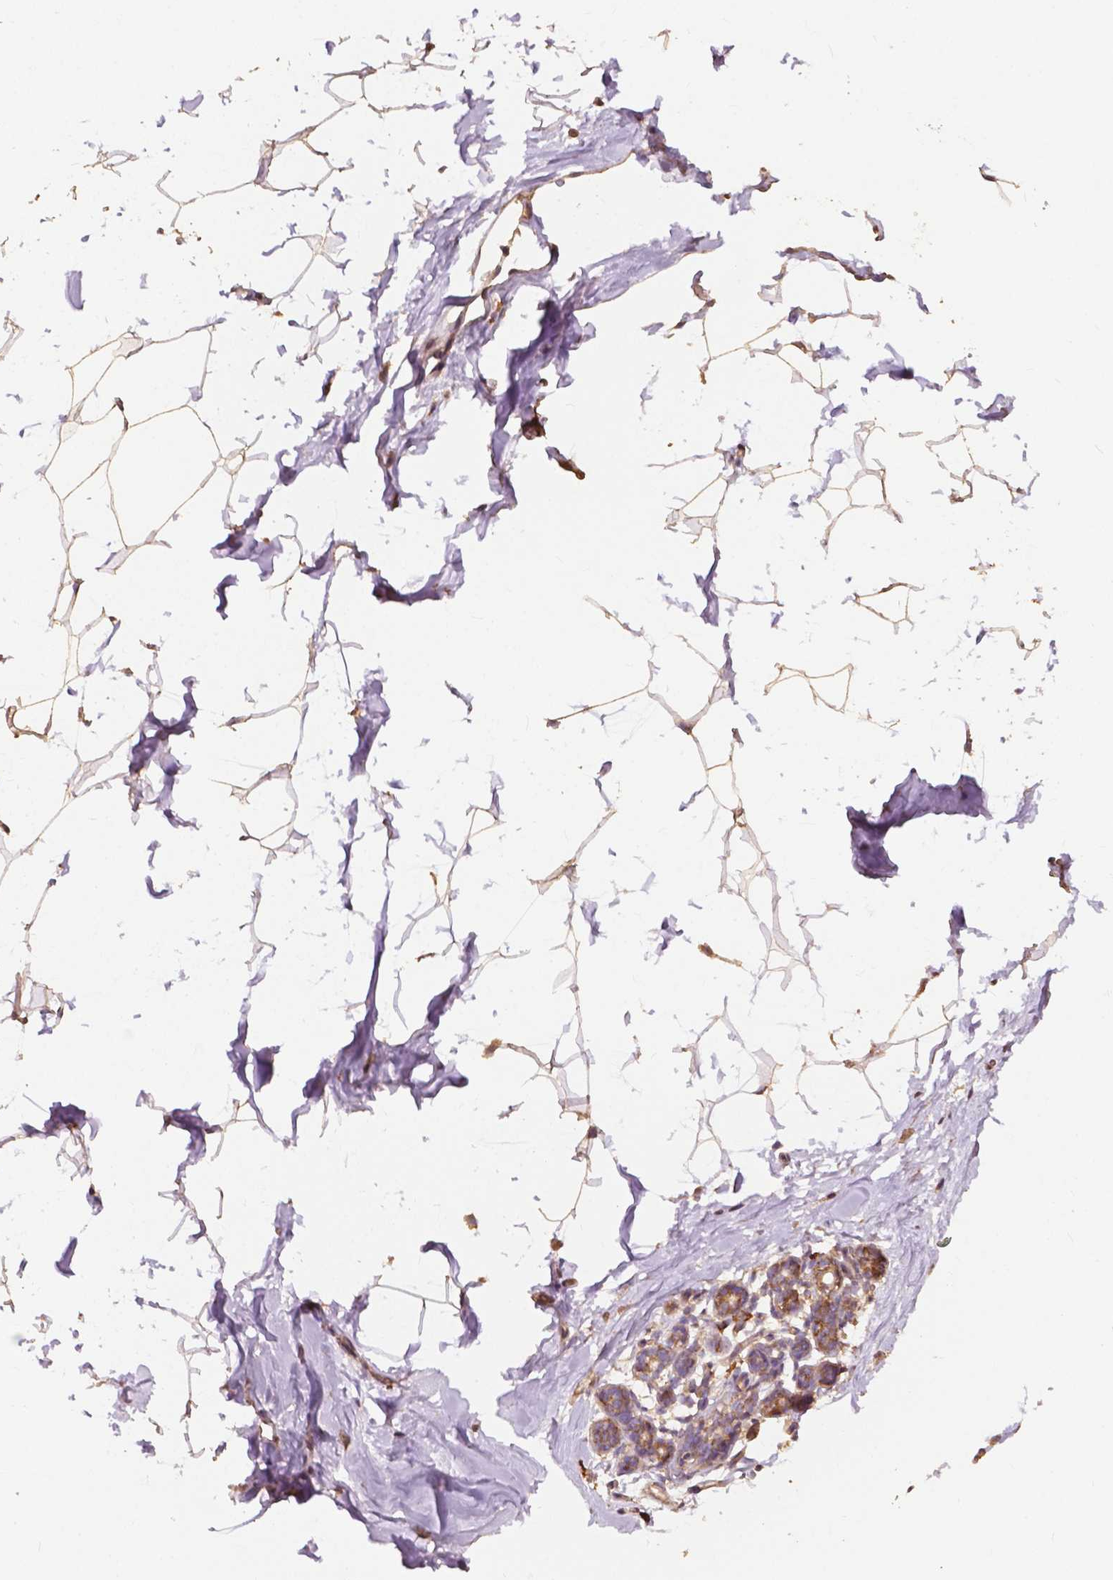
{"staining": {"intensity": "moderate", "quantity": ">75%", "location": "cytoplasmic/membranous"}, "tissue": "breast", "cell_type": "Adipocytes", "image_type": "normal", "snomed": [{"axis": "morphology", "description": "Normal tissue, NOS"}, {"axis": "topography", "description": "Breast"}], "caption": "This is an image of immunohistochemistry (IHC) staining of unremarkable breast, which shows moderate positivity in the cytoplasmic/membranous of adipocytes.", "gene": "G3BP1", "patient": {"sex": "female", "age": 32}}